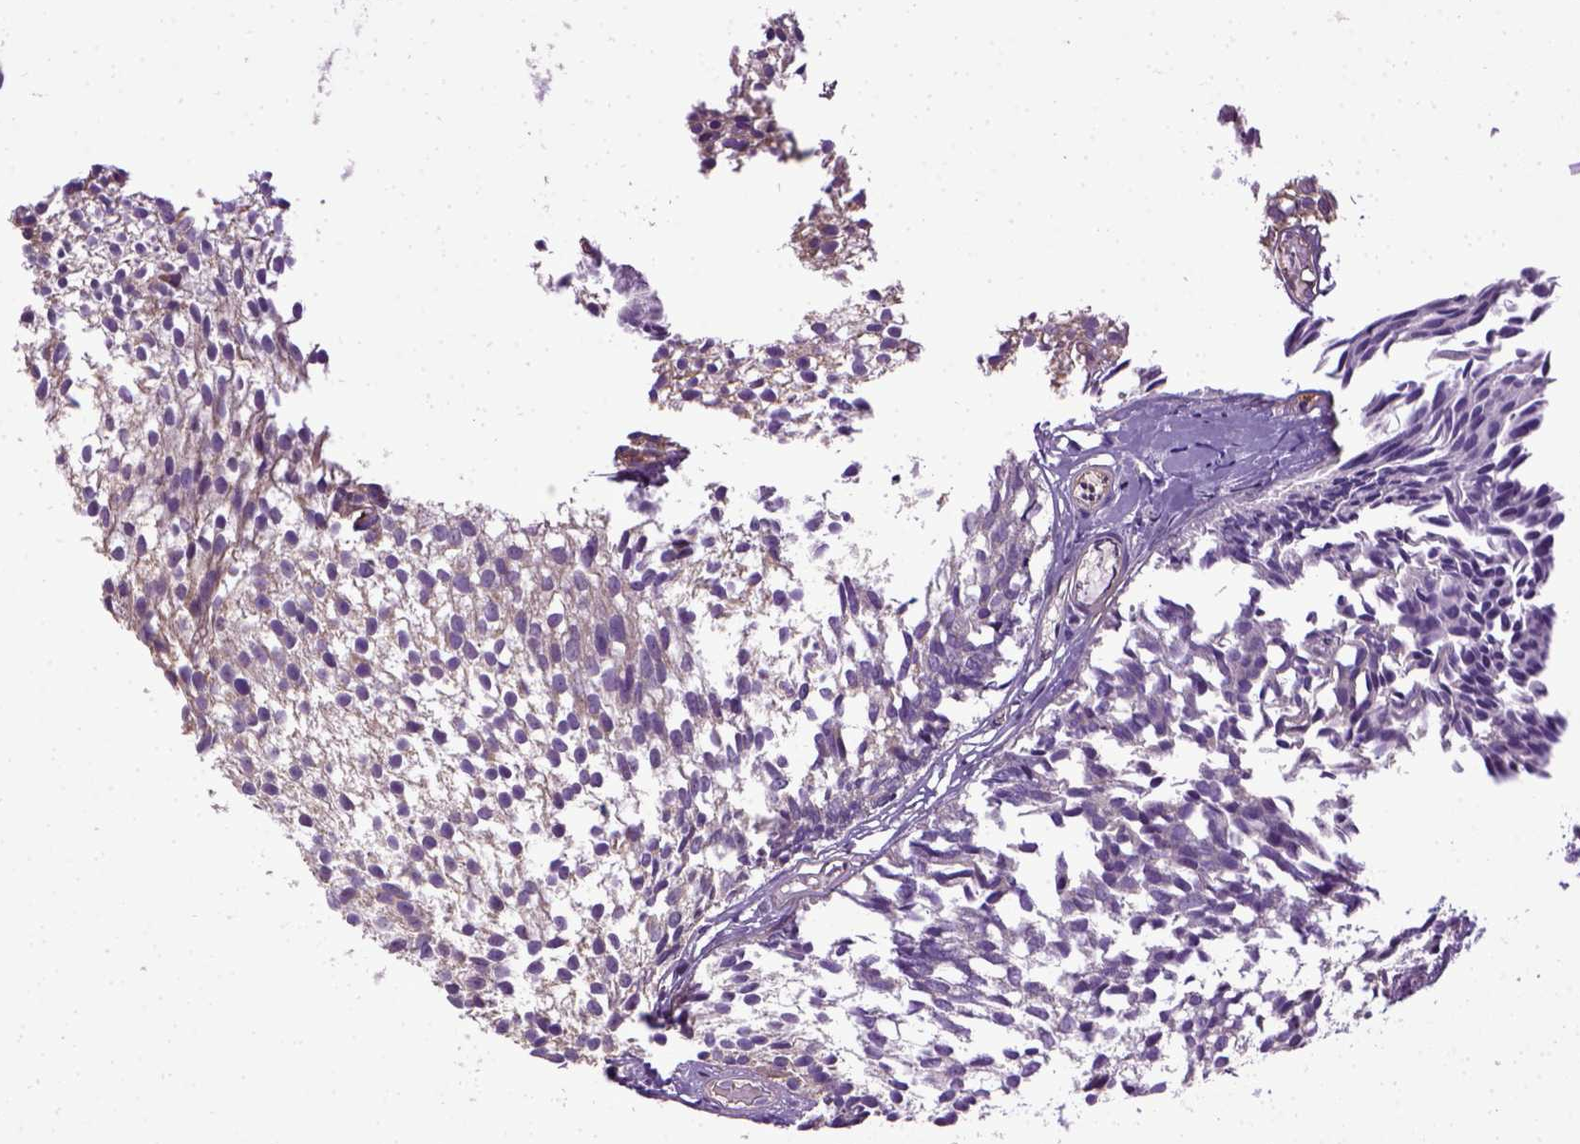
{"staining": {"intensity": "negative", "quantity": "none", "location": "none"}, "tissue": "urothelial cancer", "cell_type": "Tumor cells", "image_type": "cancer", "snomed": [{"axis": "morphology", "description": "Urothelial carcinoma, Low grade"}, {"axis": "topography", "description": "Urinary bladder"}], "caption": "Micrograph shows no protein positivity in tumor cells of urothelial carcinoma (low-grade) tissue.", "gene": "ENG", "patient": {"sex": "male", "age": 63}}